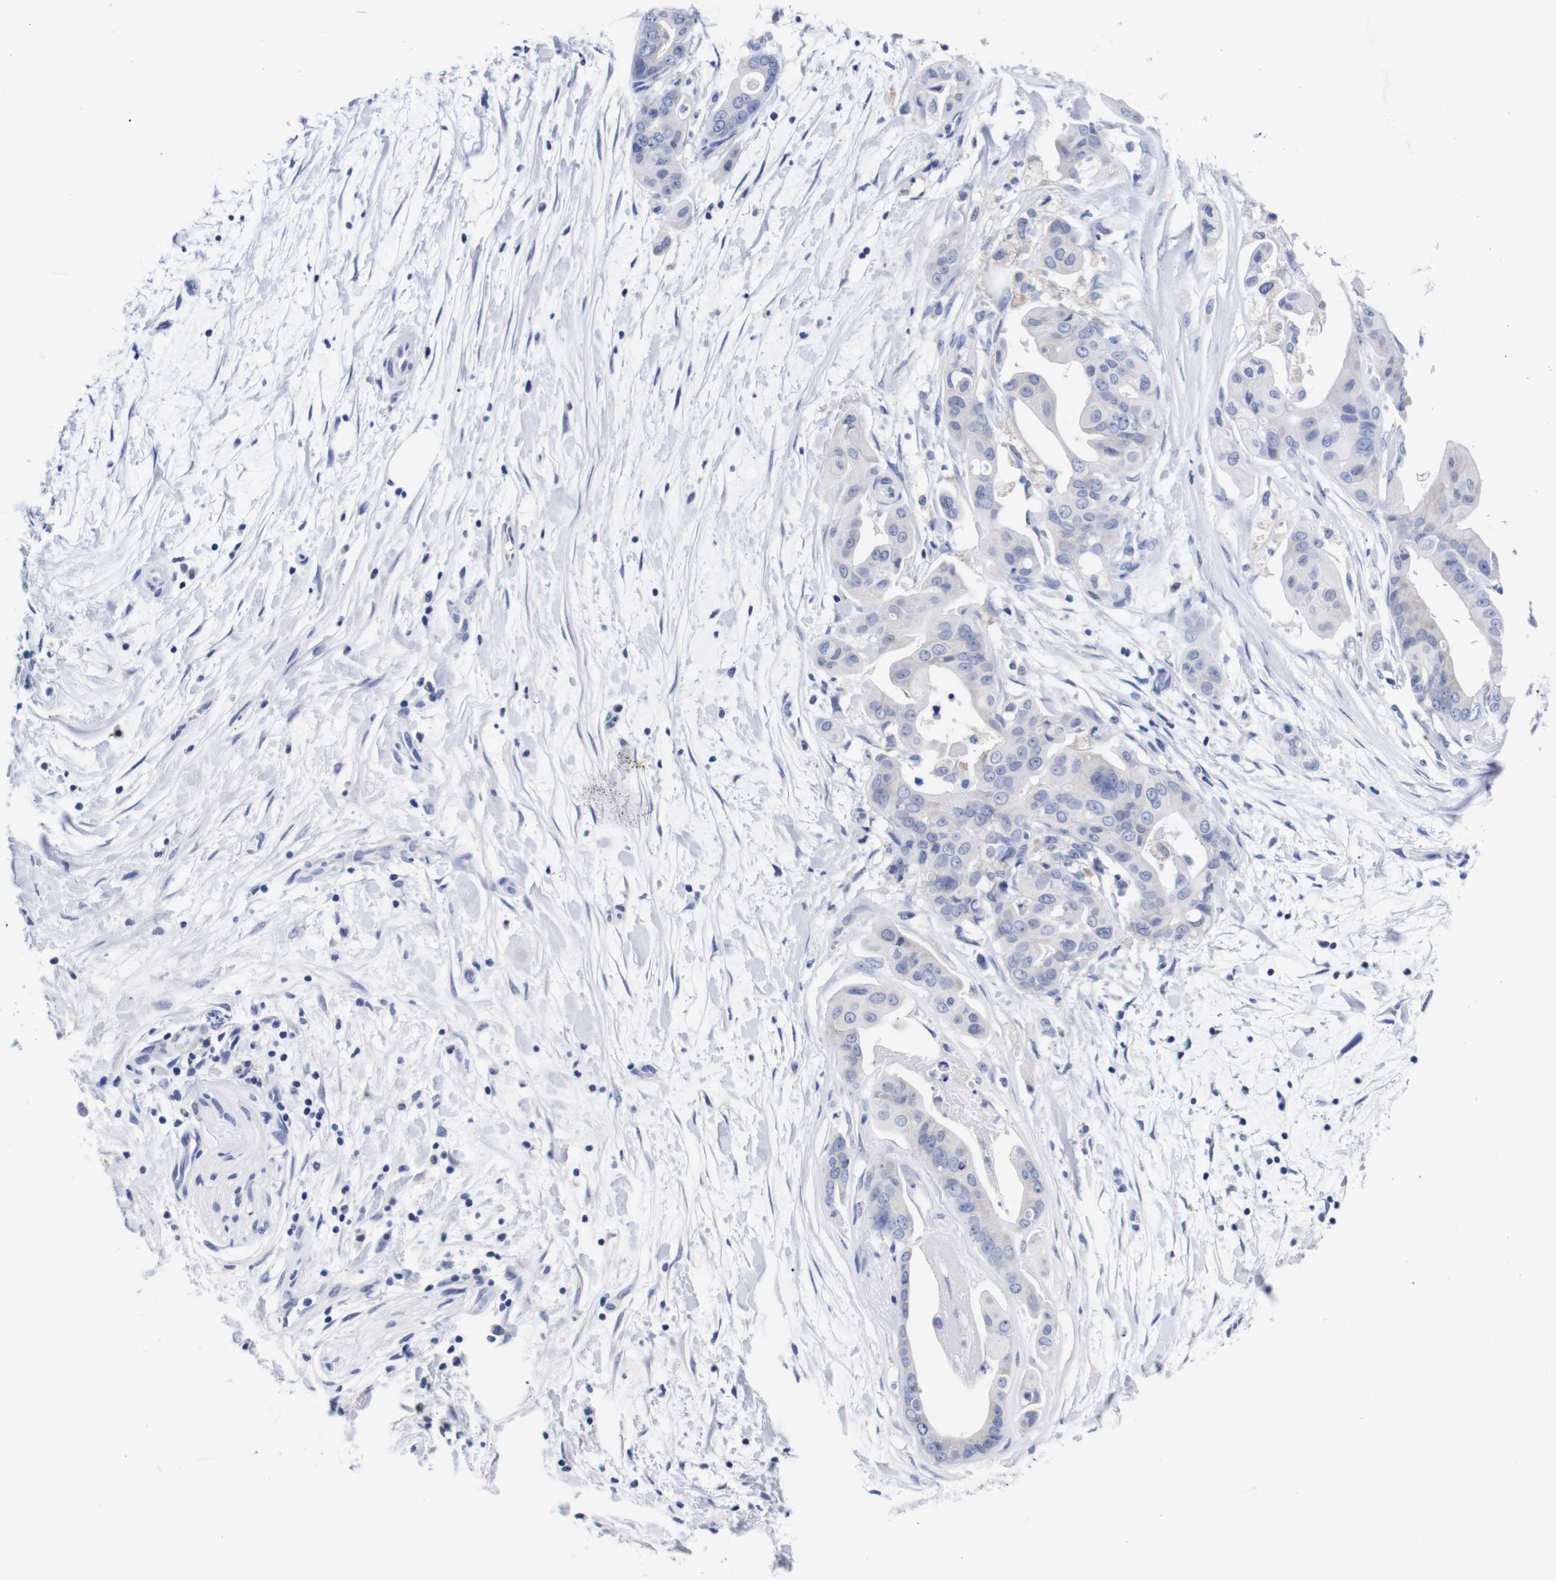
{"staining": {"intensity": "negative", "quantity": "none", "location": "none"}, "tissue": "pancreatic cancer", "cell_type": "Tumor cells", "image_type": "cancer", "snomed": [{"axis": "morphology", "description": "Adenocarcinoma, NOS"}, {"axis": "topography", "description": "Pancreas"}], "caption": "DAB (3,3'-diaminobenzidine) immunohistochemical staining of human pancreatic cancer exhibits no significant staining in tumor cells.", "gene": "CLEC4G", "patient": {"sex": "female", "age": 75}}